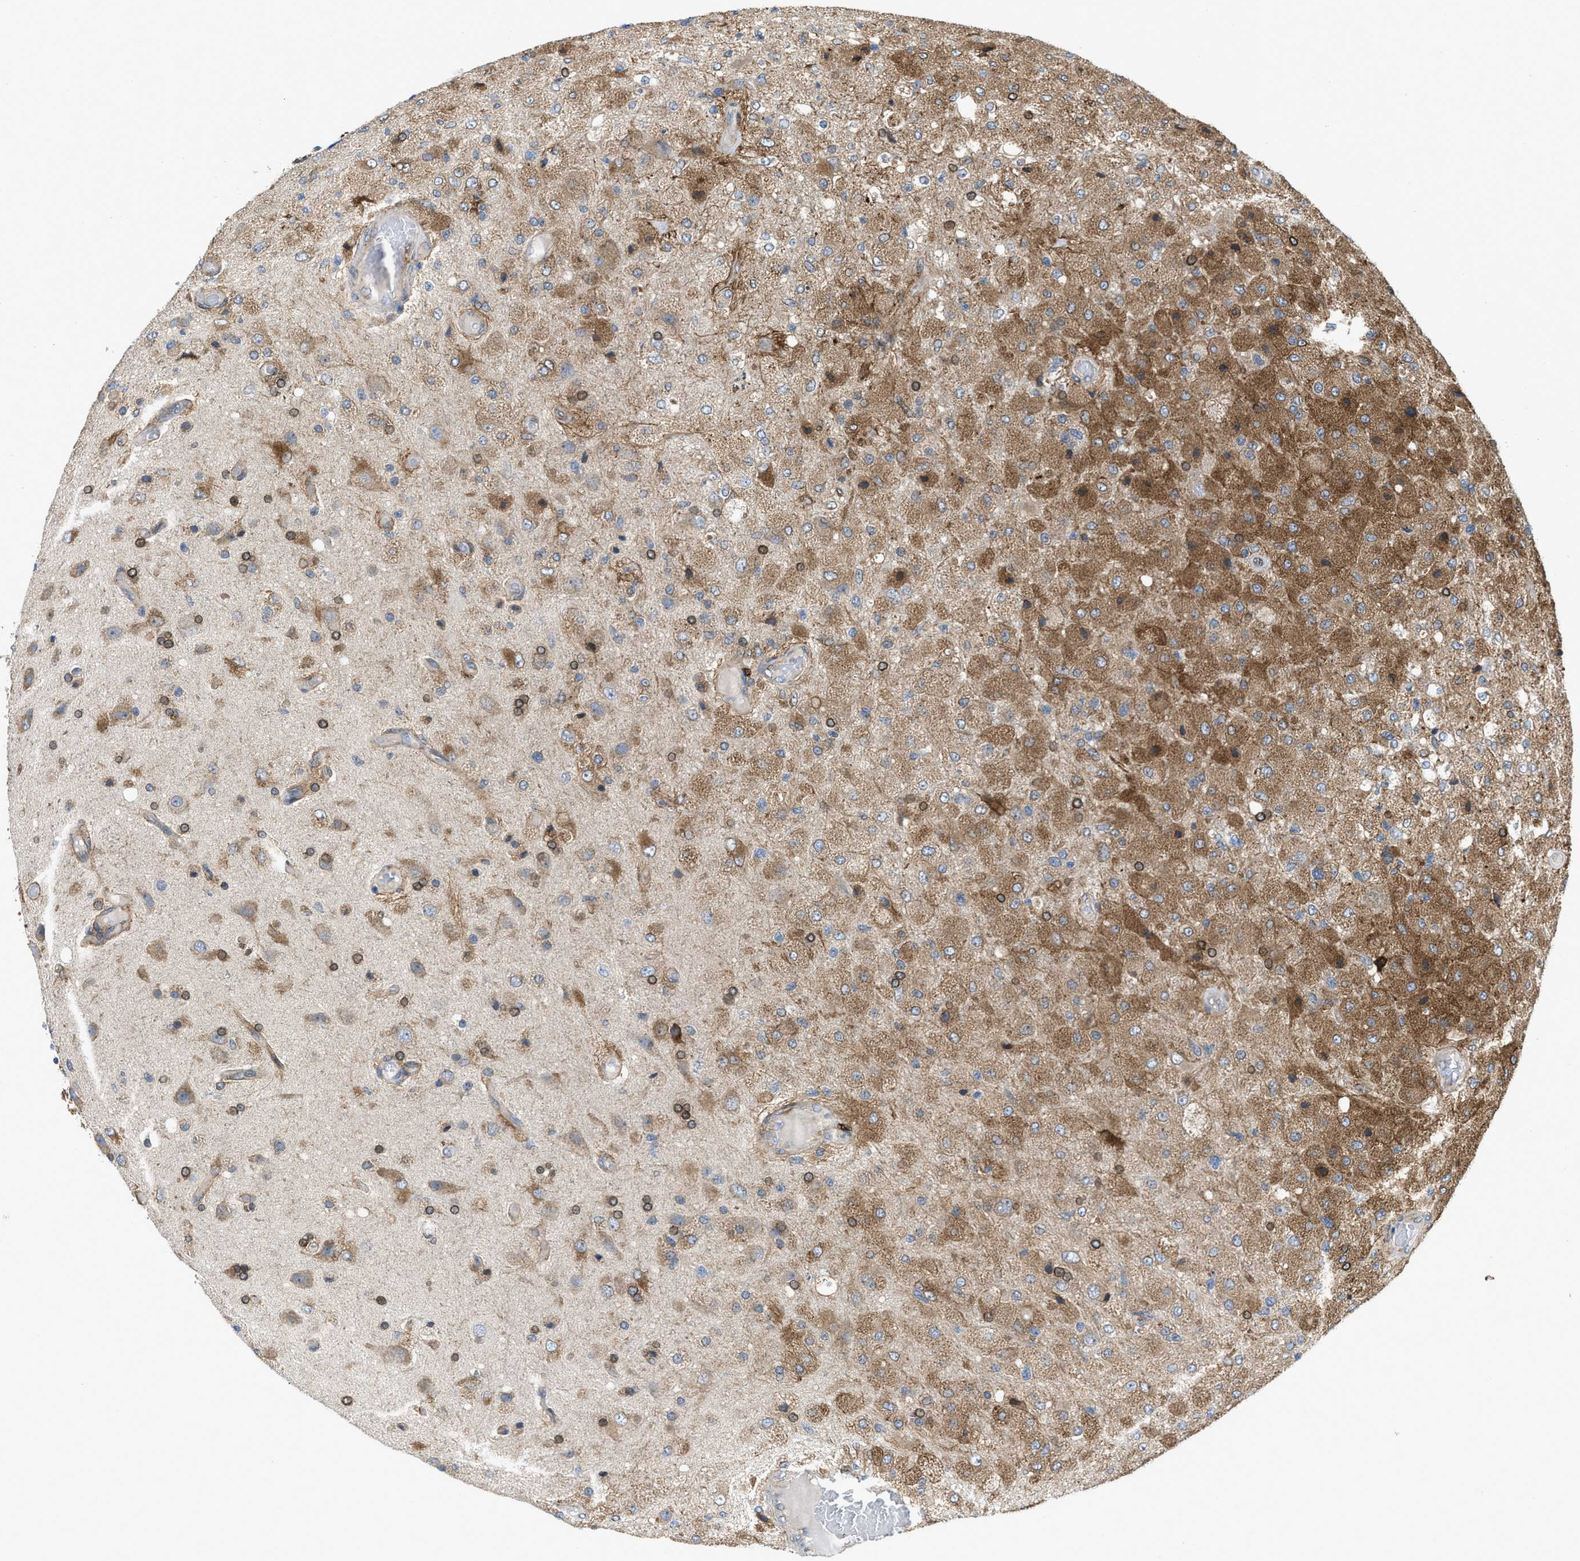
{"staining": {"intensity": "strong", "quantity": ">75%", "location": "cytoplasmic/membranous"}, "tissue": "glioma", "cell_type": "Tumor cells", "image_type": "cancer", "snomed": [{"axis": "morphology", "description": "Normal tissue, NOS"}, {"axis": "morphology", "description": "Glioma, malignant, High grade"}, {"axis": "topography", "description": "Cerebral cortex"}], "caption": "Glioma tissue displays strong cytoplasmic/membranous expression in about >75% of tumor cells (DAB (3,3'-diaminobenzidine) IHC with brightfield microscopy, high magnification).", "gene": "ERLIN2", "patient": {"sex": "male", "age": 77}}